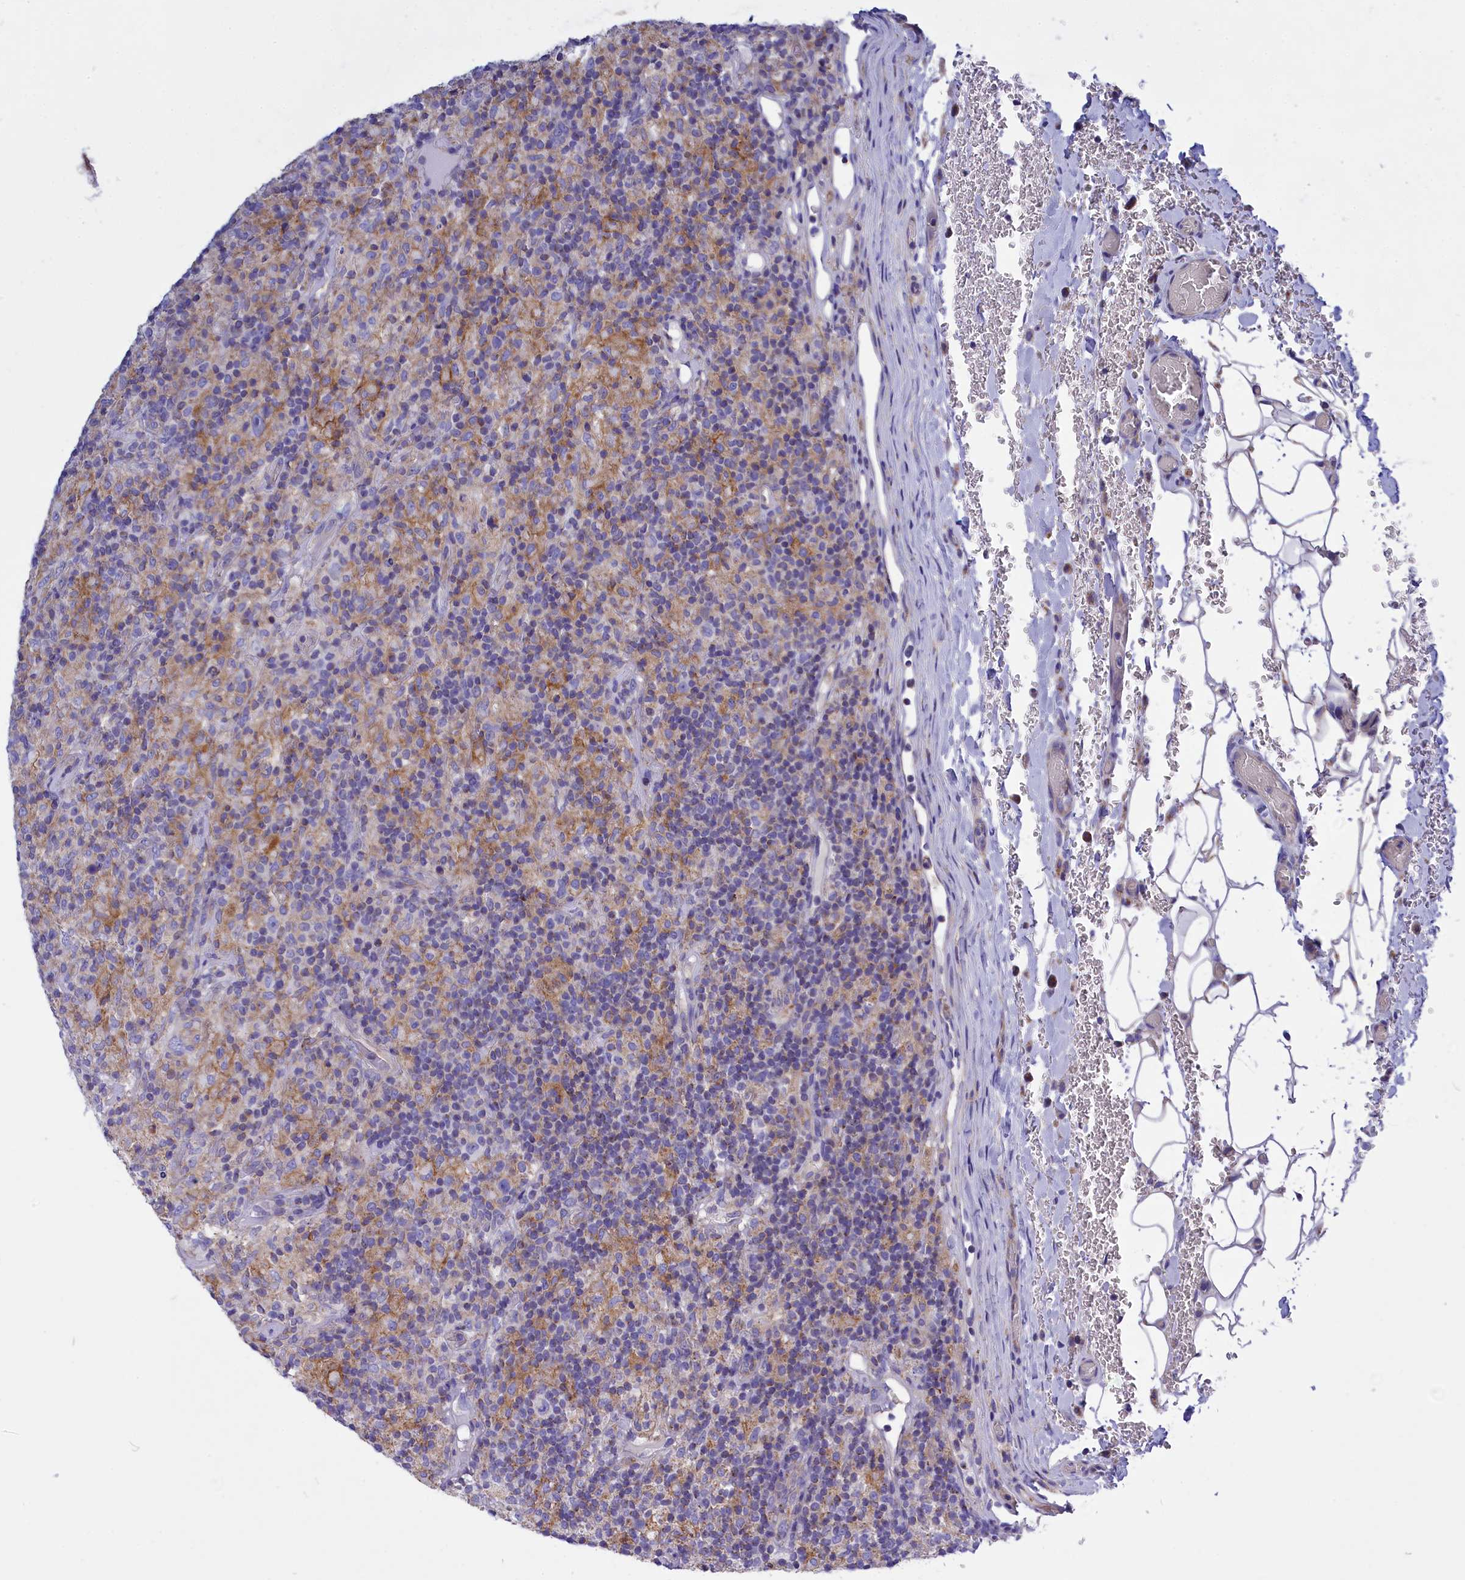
{"staining": {"intensity": "negative", "quantity": "none", "location": "none"}, "tissue": "lymphoma", "cell_type": "Tumor cells", "image_type": "cancer", "snomed": [{"axis": "morphology", "description": "Hodgkin's disease, NOS"}, {"axis": "topography", "description": "Lymph node"}], "caption": "An immunohistochemistry micrograph of lymphoma is shown. There is no staining in tumor cells of lymphoma. (Immunohistochemistry (ihc), brightfield microscopy, high magnification).", "gene": "CCRL2", "patient": {"sex": "male", "age": 70}}